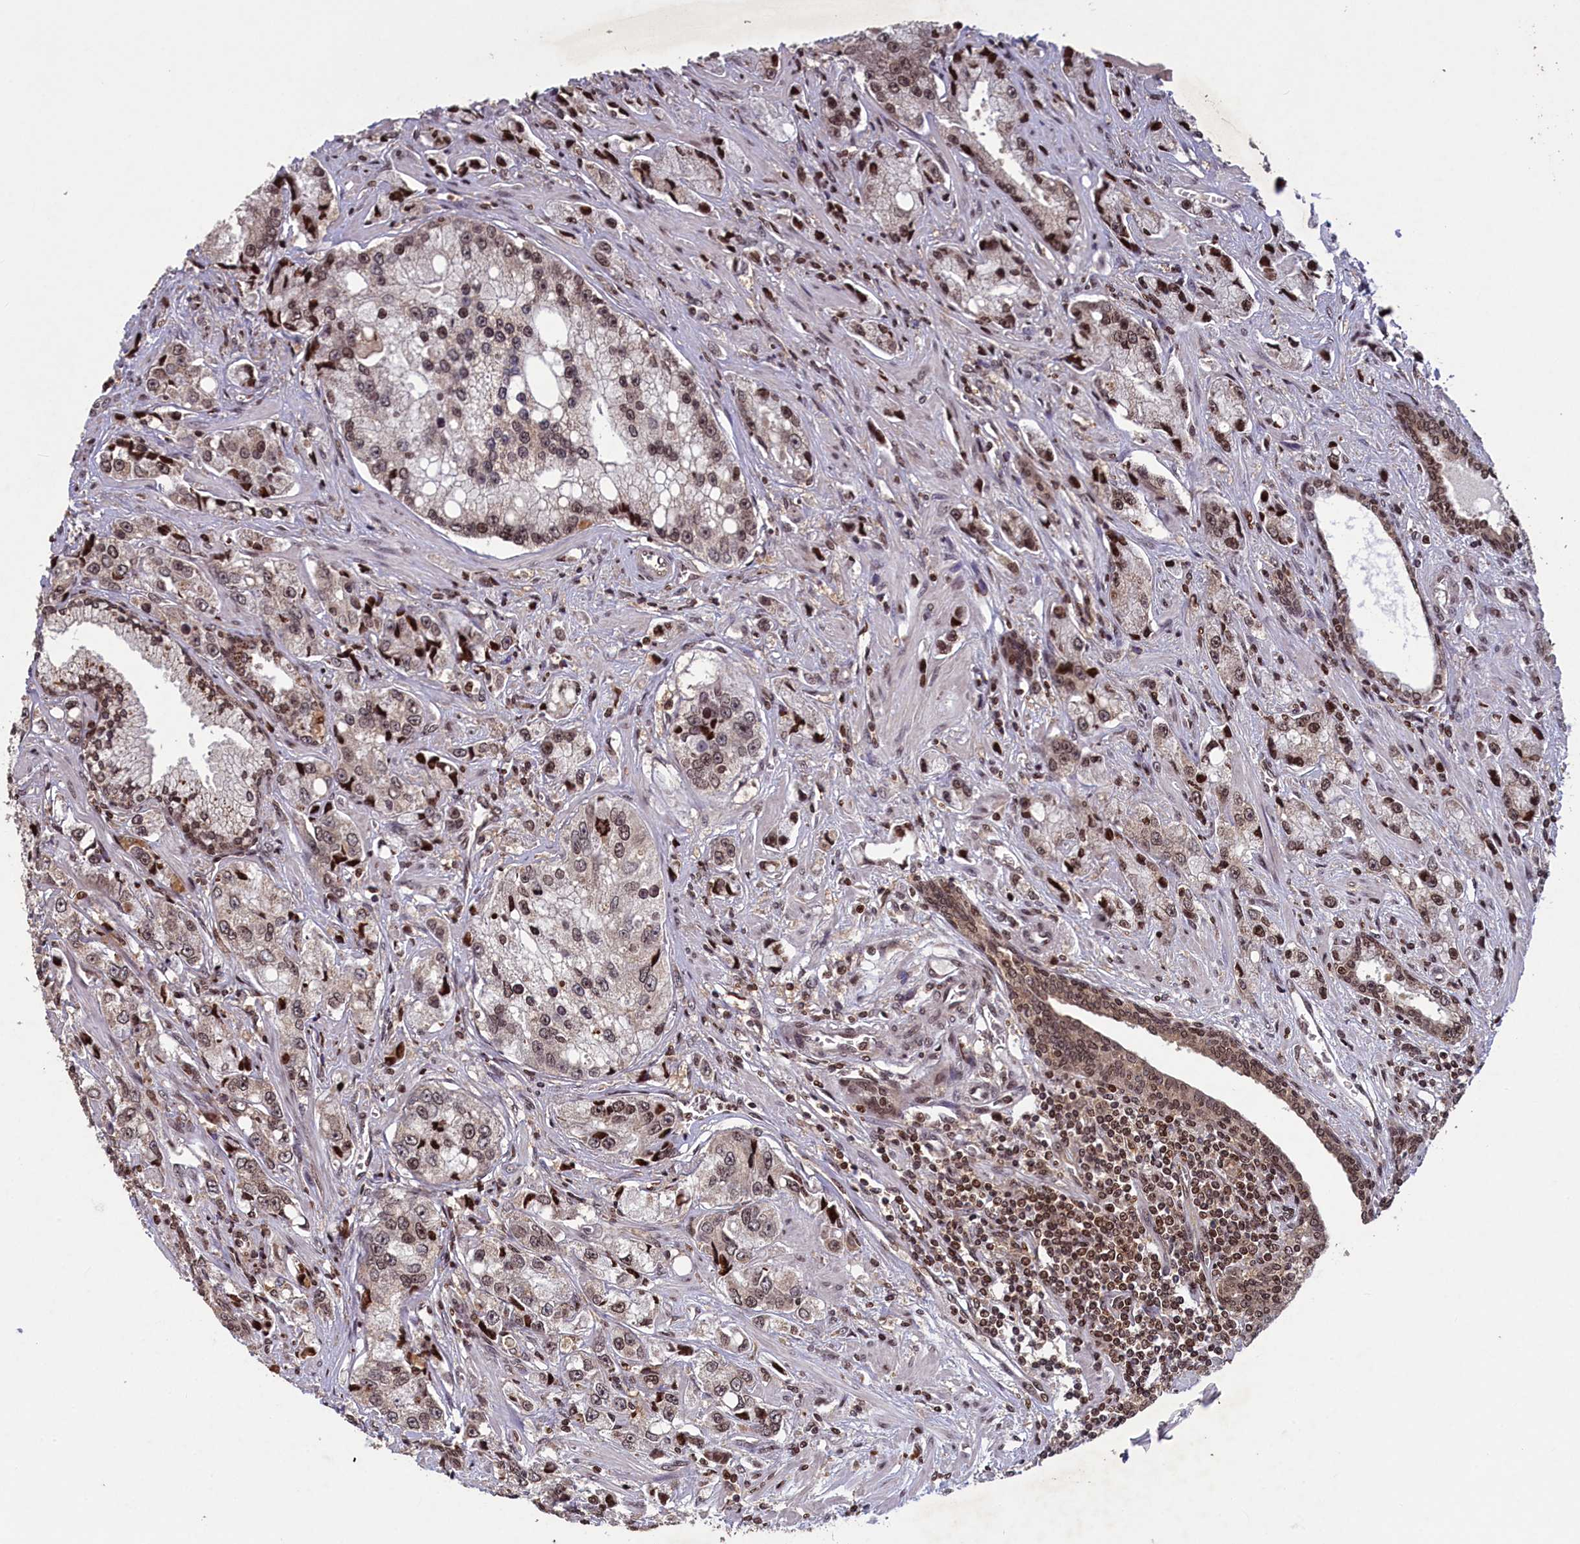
{"staining": {"intensity": "weak", "quantity": "25%-75%", "location": "nuclear"}, "tissue": "prostate cancer", "cell_type": "Tumor cells", "image_type": "cancer", "snomed": [{"axis": "morphology", "description": "Adenocarcinoma, High grade"}, {"axis": "topography", "description": "Prostate"}], "caption": "Weak nuclear staining is identified in approximately 25%-75% of tumor cells in prostate cancer (high-grade adenocarcinoma).", "gene": "NUBP1", "patient": {"sex": "male", "age": 74}}